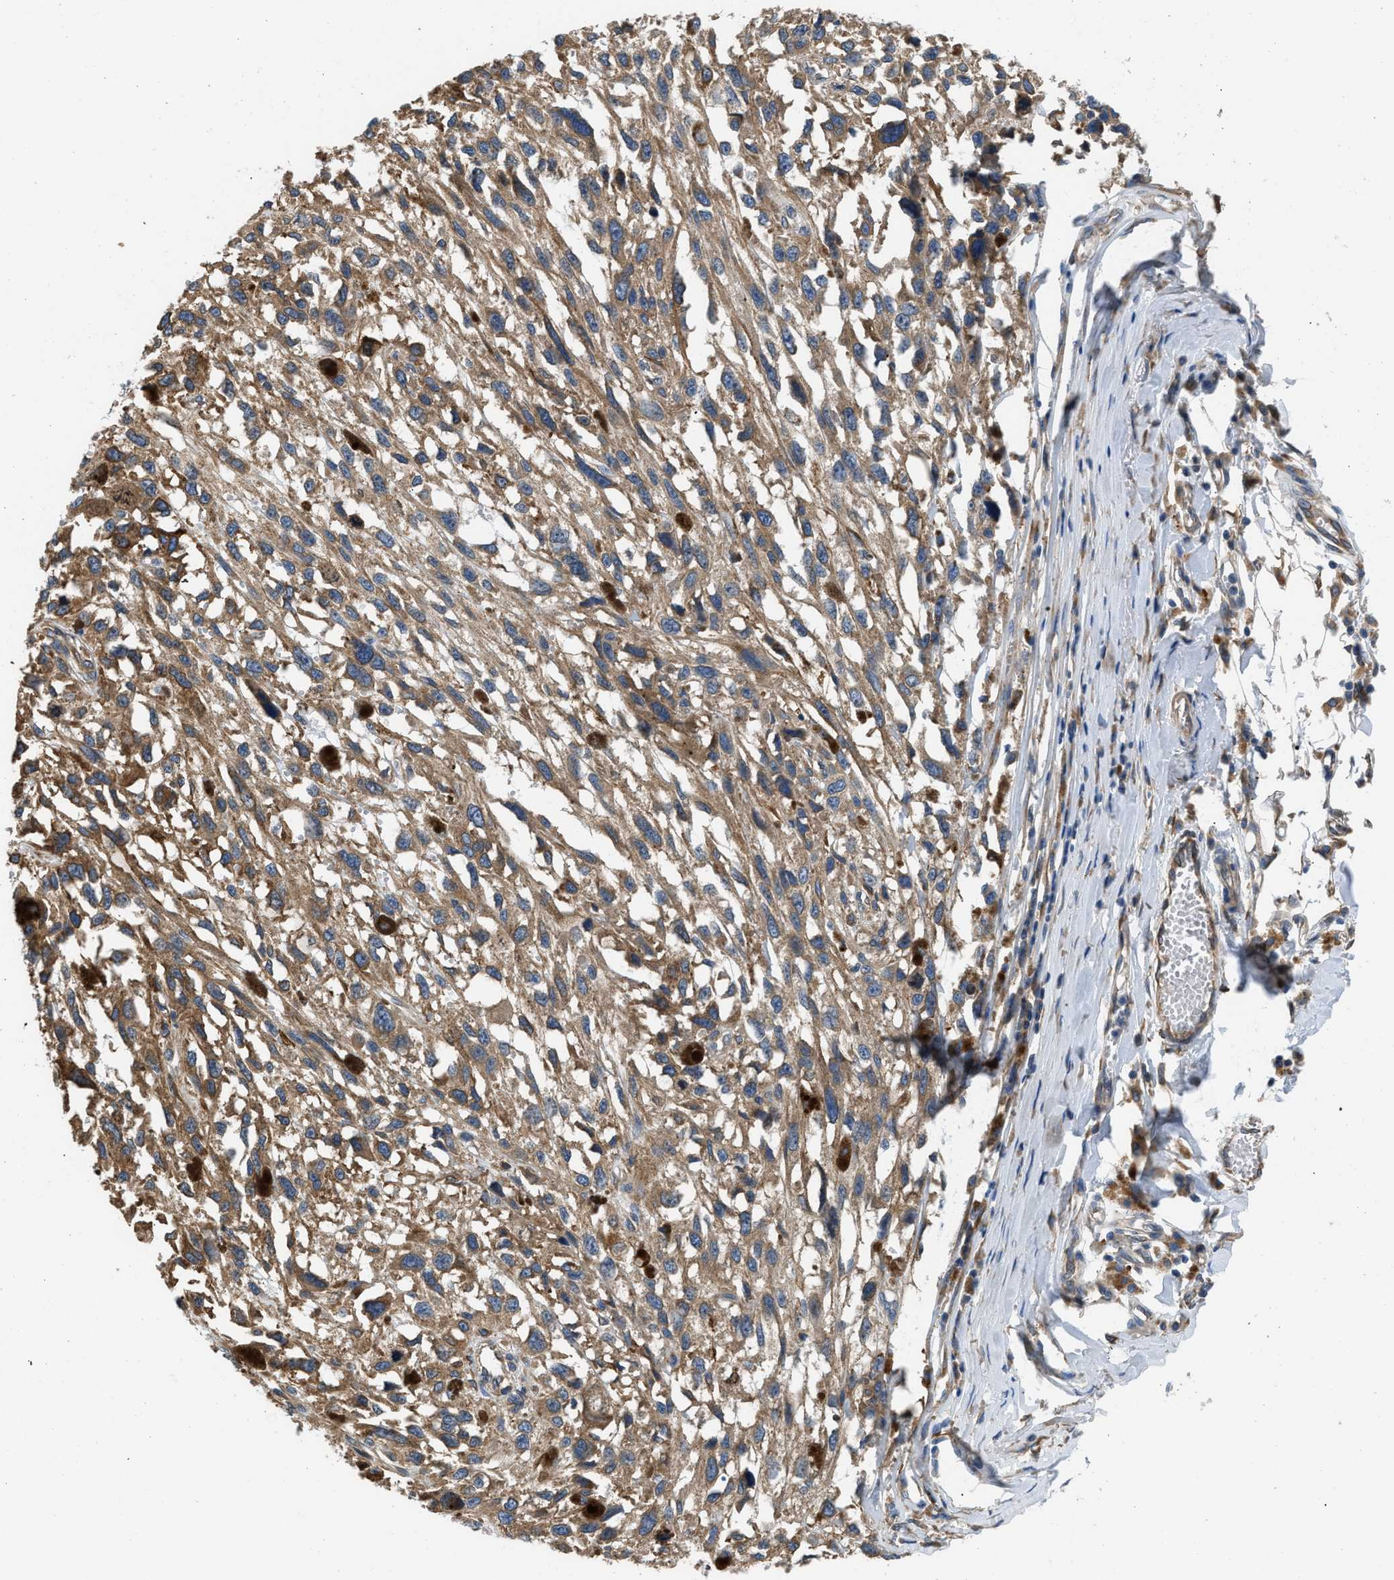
{"staining": {"intensity": "moderate", "quantity": ">75%", "location": "cytoplasmic/membranous"}, "tissue": "melanoma", "cell_type": "Tumor cells", "image_type": "cancer", "snomed": [{"axis": "morphology", "description": "Malignant melanoma, Metastatic site"}, {"axis": "topography", "description": "Lymph node"}], "caption": "Malignant melanoma (metastatic site) stained with DAB immunohistochemistry (IHC) displays medium levels of moderate cytoplasmic/membranous positivity in approximately >75% of tumor cells.", "gene": "ARL6IP5", "patient": {"sex": "male", "age": 59}}